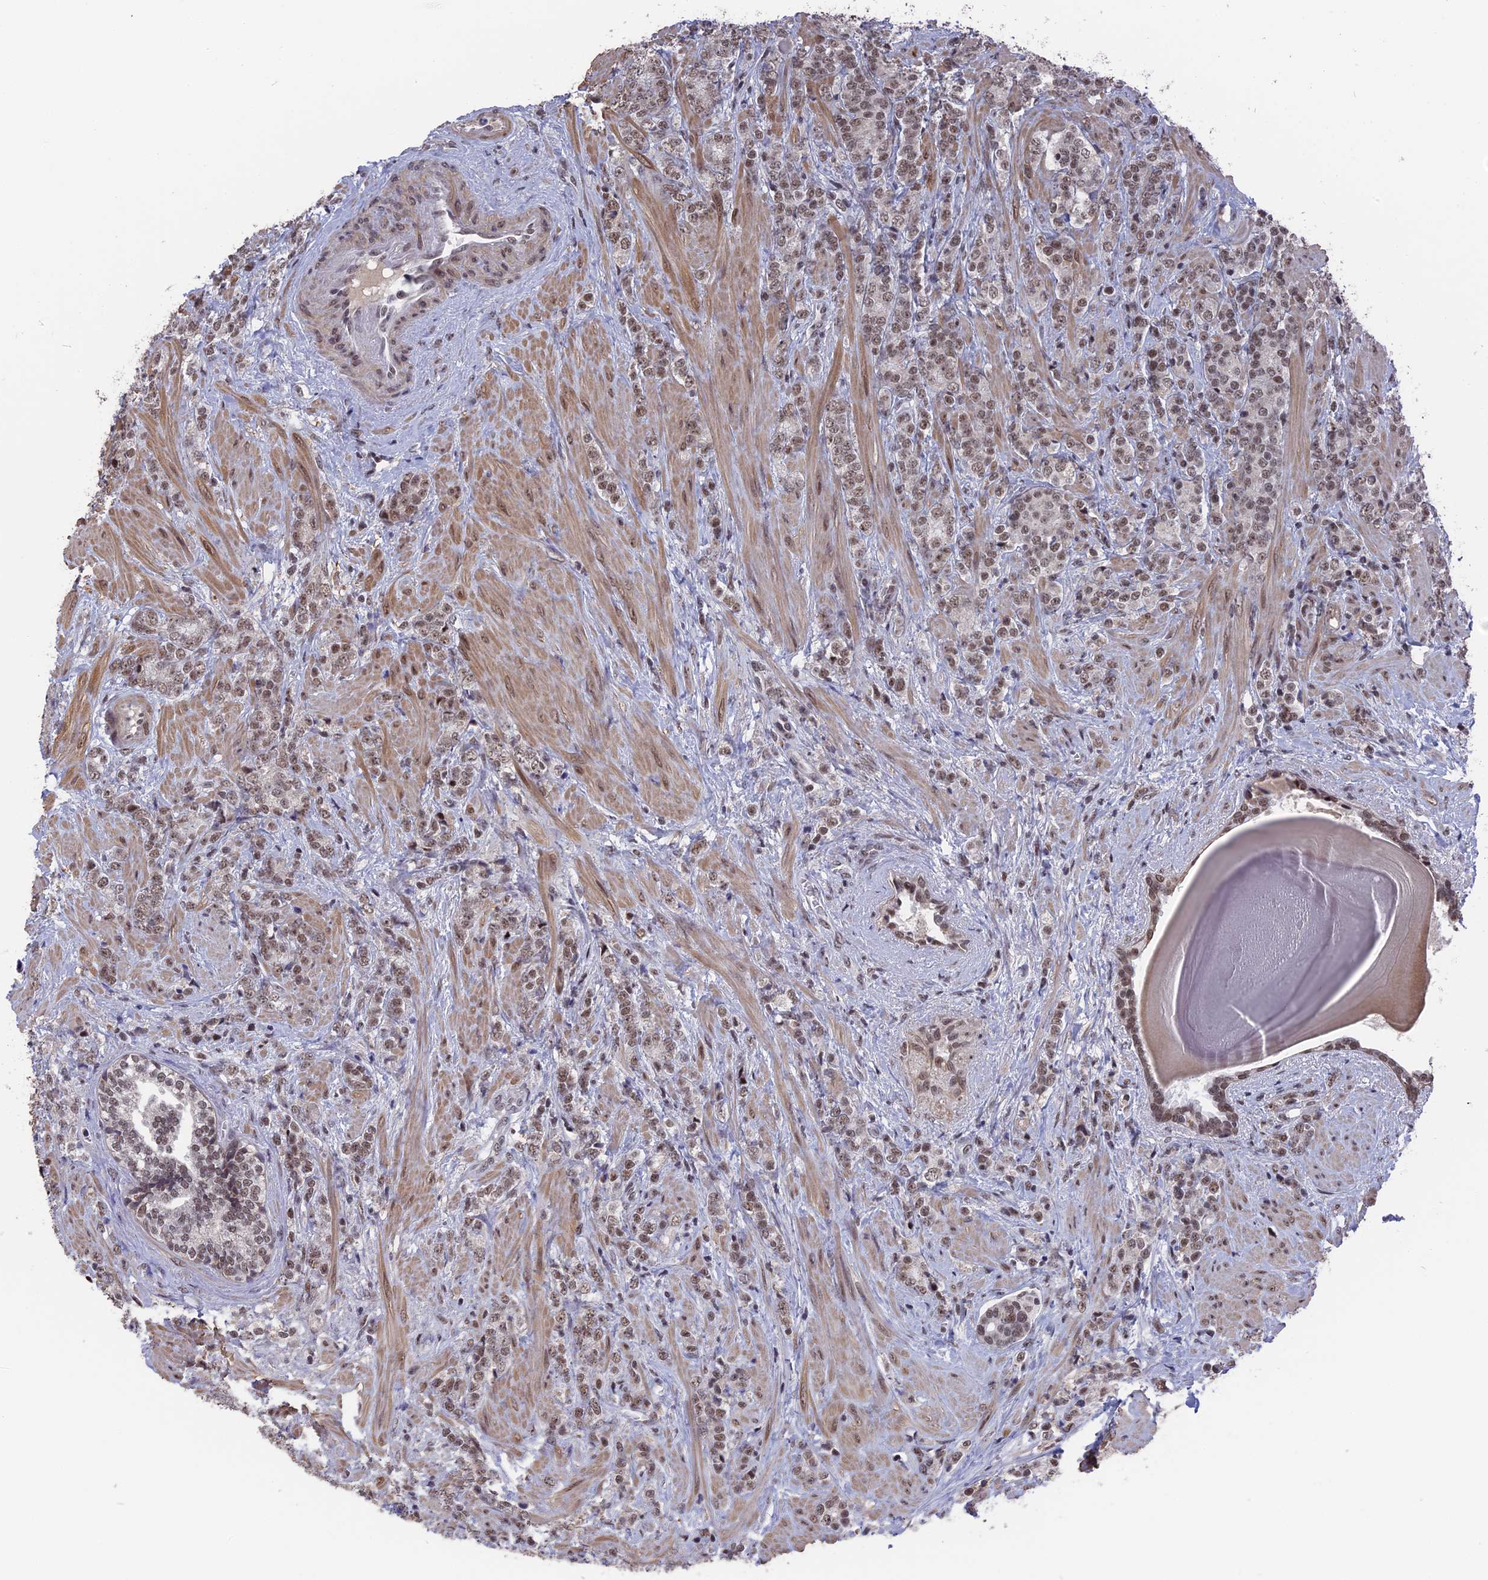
{"staining": {"intensity": "moderate", "quantity": ">75%", "location": "nuclear"}, "tissue": "prostate cancer", "cell_type": "Tumor cells", "image_type": "cancer", "snomed": [{"axis": "morphology", "description": "Adenocarcinoma, High grade"}, {"axis": "topography", "description": "Prostate"}], "caption": "A micrograph of prostate cancer (adenocarcinoma (high-grade)) stained for a protein reveals moderate nuclear brown staining in tumor cells.", "gene": "SF3A2", "patient": {"sex": "male", "age": 64}}